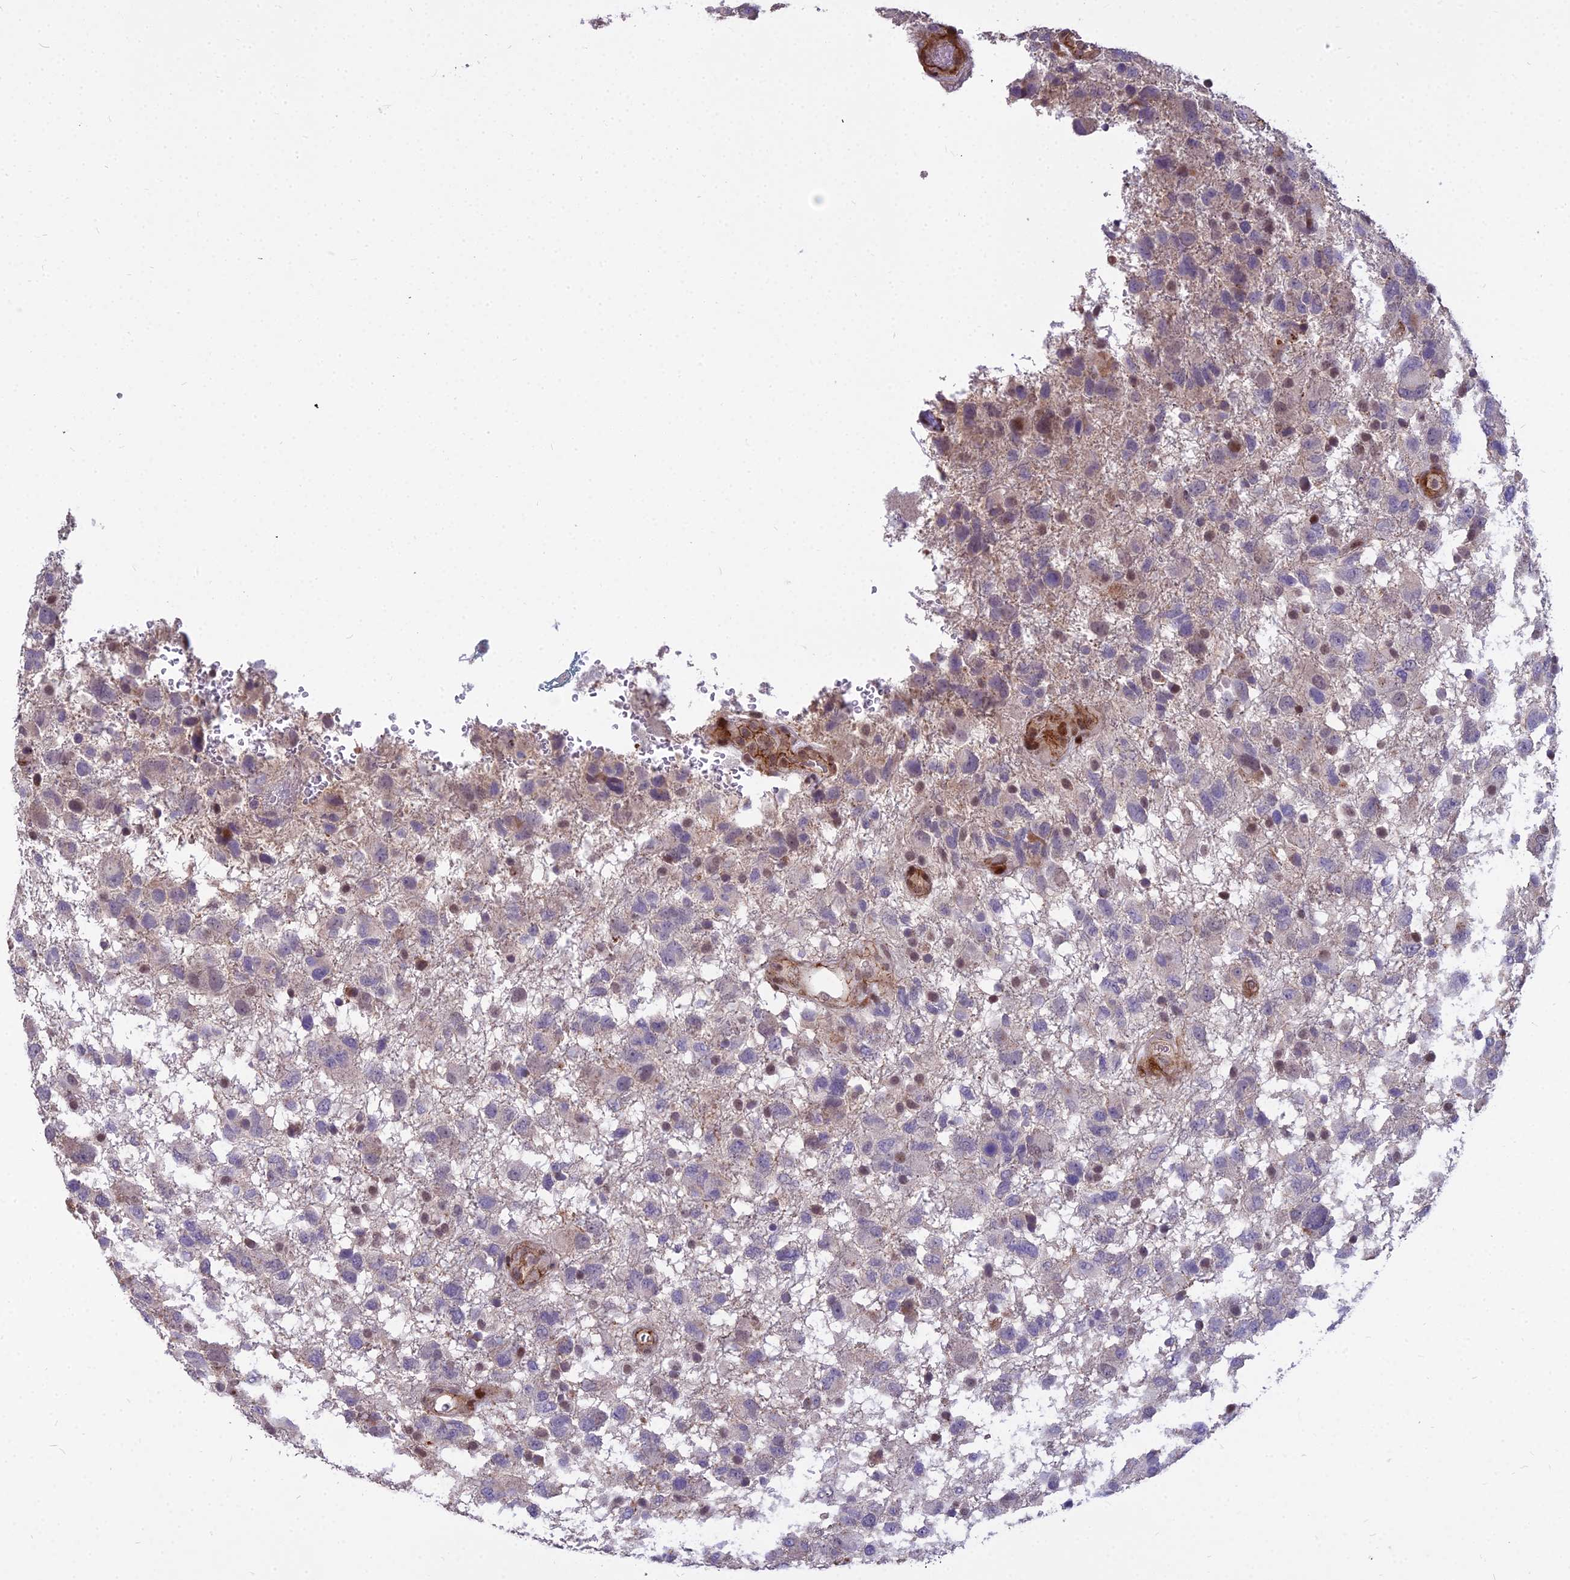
{"staining": {"intensity": "negative", "quantity": "none", "location": "none"}, "tissue": "glioma", "cell_type": "Tumor cells", "image_type": "cancer", "snomed": [{"axis": "morphology", "description": "Glioma, malignant, High grade"}, {"axis": "topography", "description": "Brain"}], "caption": "This is an immunohistochemistry (IHC) histopathology image of human glioma. There is no positivity in tumor cells.", "gene": "GLYATL3", "patient": {"sex": "male", "age": 61}}